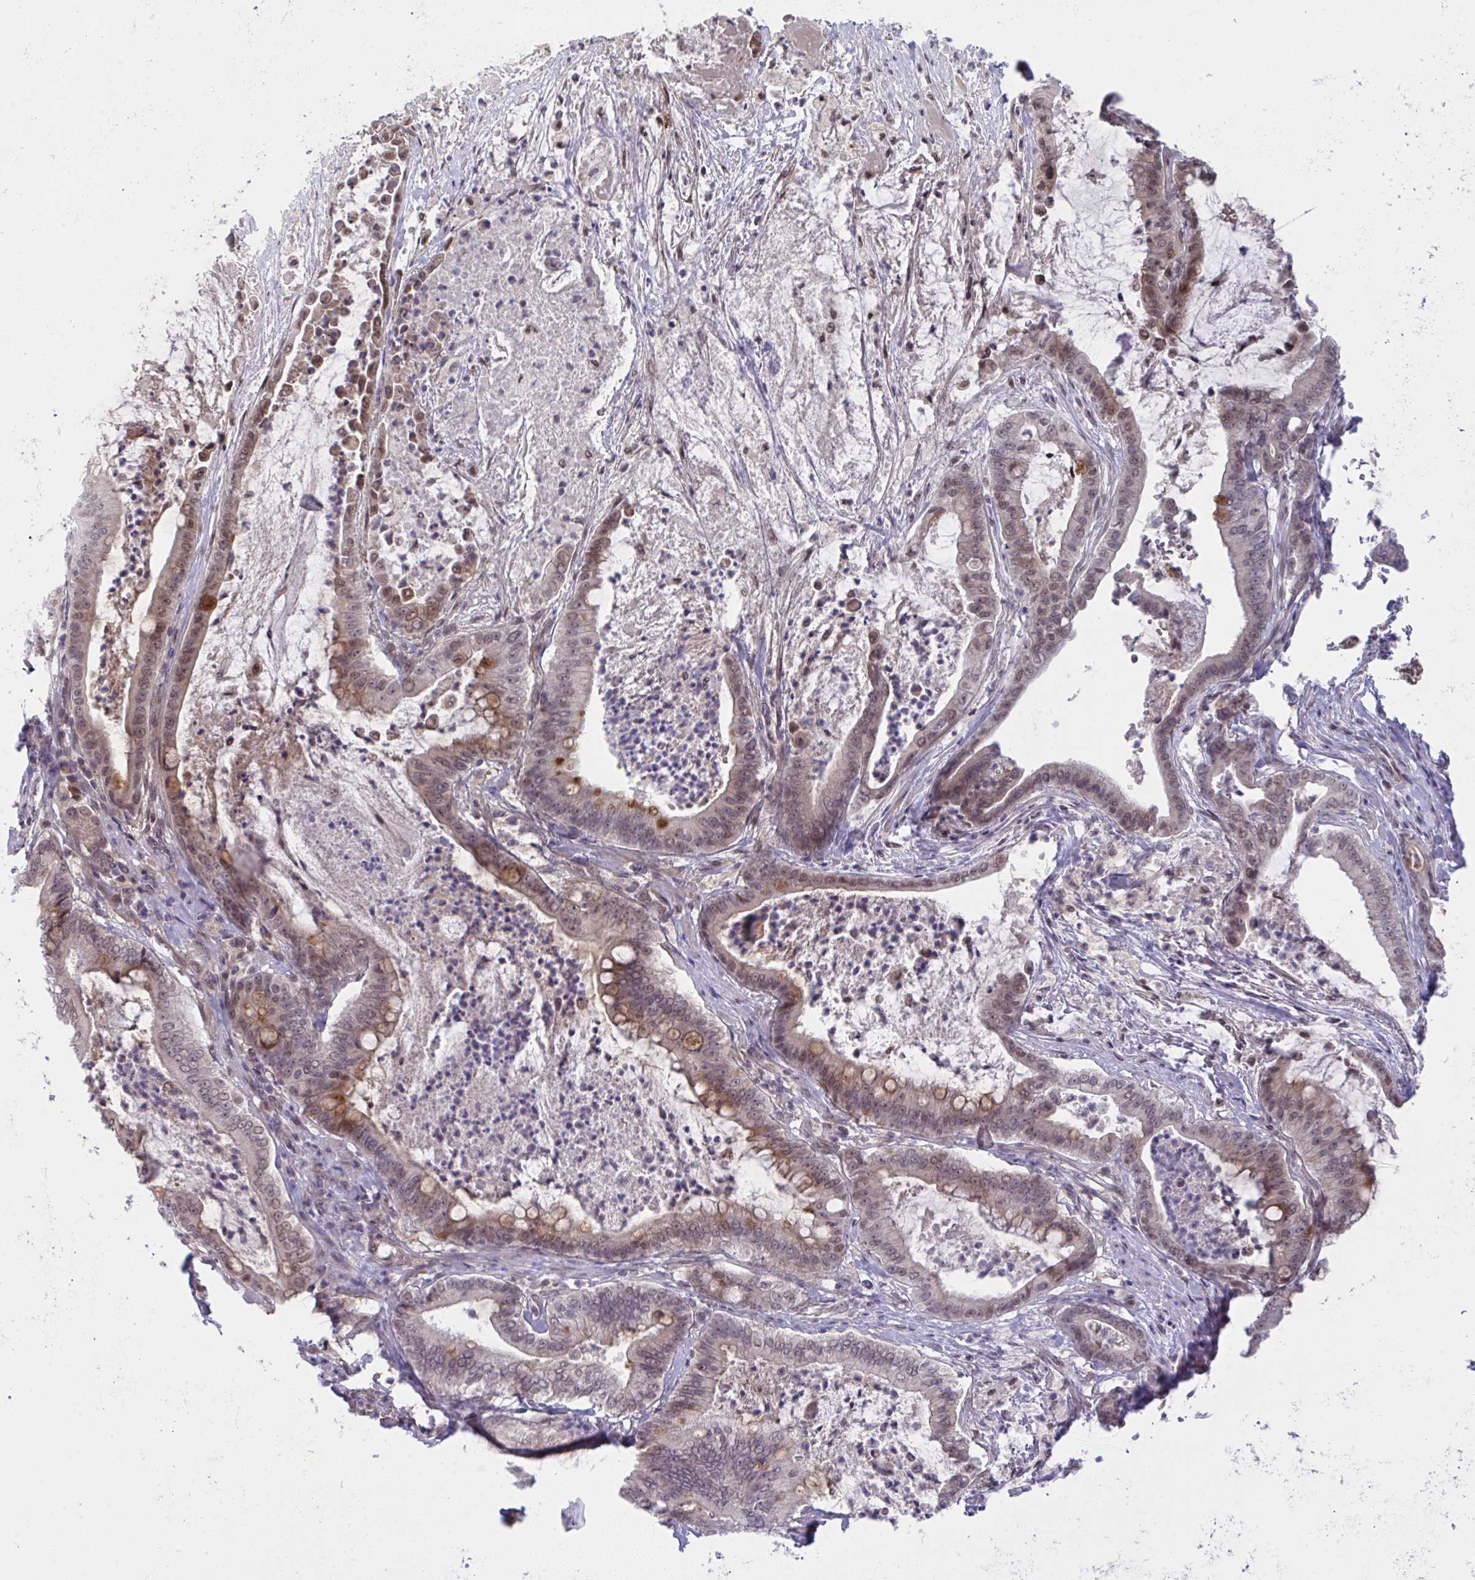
{"staining": {"intensity": "moderate", "quantity": "25%-75%", "location": "cytoplasmic/membranous,nuclear"}, "tissue": "pancreatic cancer", "cell_type": "Tumor cells", "image_type": "cancer", "snomed": [{"axis": "morphology", "description": "Adenocarcinoma, NOS"}, {"axis": "topography", "description": "Pancreas"}], "caption": "Moderate cytoplasmic/membranous and nuclear positivity for a protein is present in approximately 25%-75% of tumor cells of pancreatic cancer (adenocarcinoma) using IHC.", "gene": "C9orf64", "patient": {"sex": "male", "age": 71}}